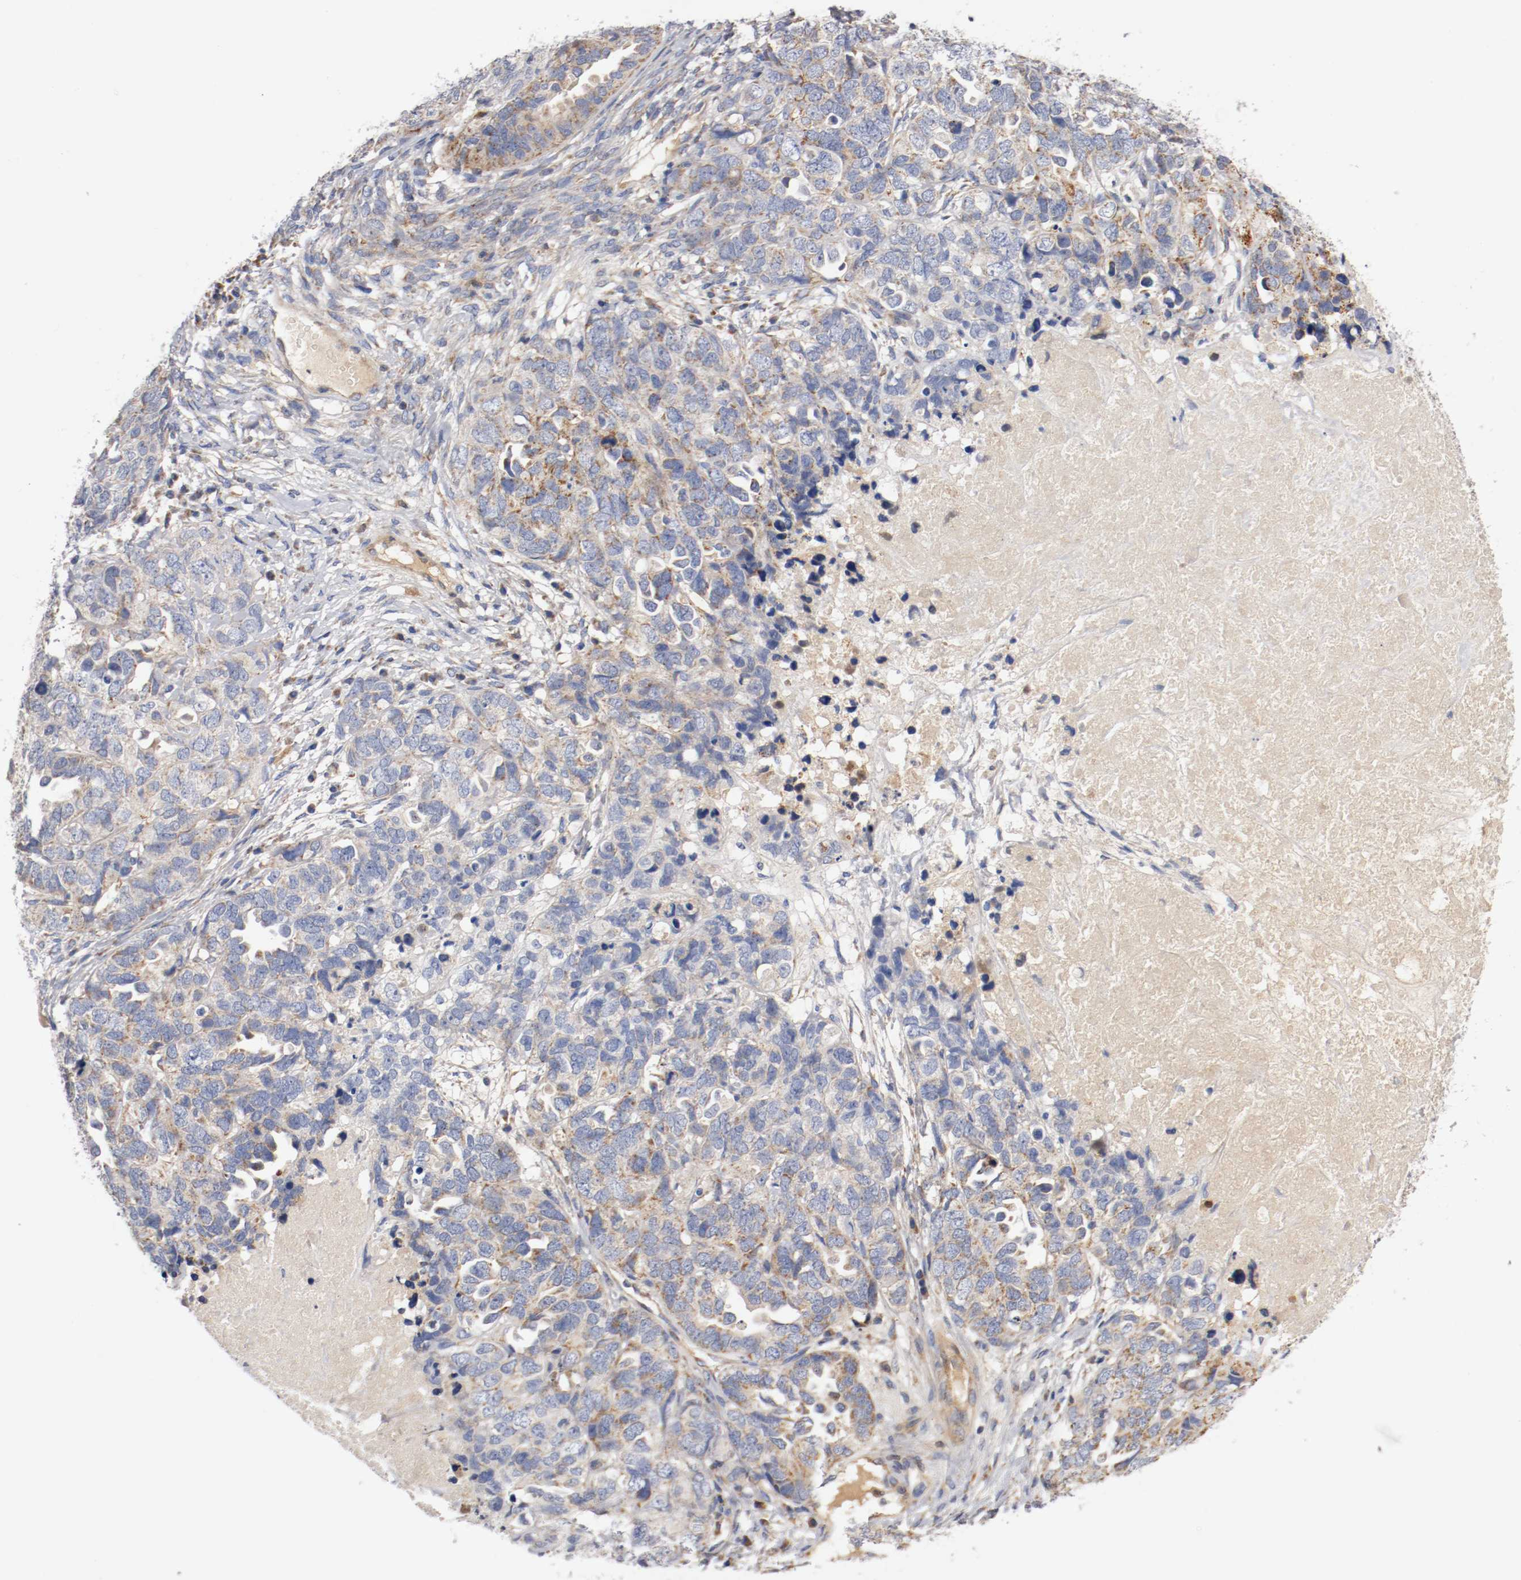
{"staining": {"intensity": "weak", "quantity": "25%-75%", "location": "cytoplasmic/membranous"}, "tissue": "ovarian cancer", "cell_type": "Tumor cells", "image_type": "cancer", "snomed": [{"axis": "morphology", "description": "Cystadenocarcinoma, serous, NOS"}, {"axis": "topography", "description": "Ovary"}], "caption": "Ovarian cancer (serous cystadenocarcinoma) stained with DAB (3,3'-diaminobenzidine) immunohistochemistry exhibits low levels of weak cytoplasmic/membranous expression in approximately 25%-75% of tumor cells.", "gene": "PCSK6", "patient": {"sex": "female", "age": 82}}